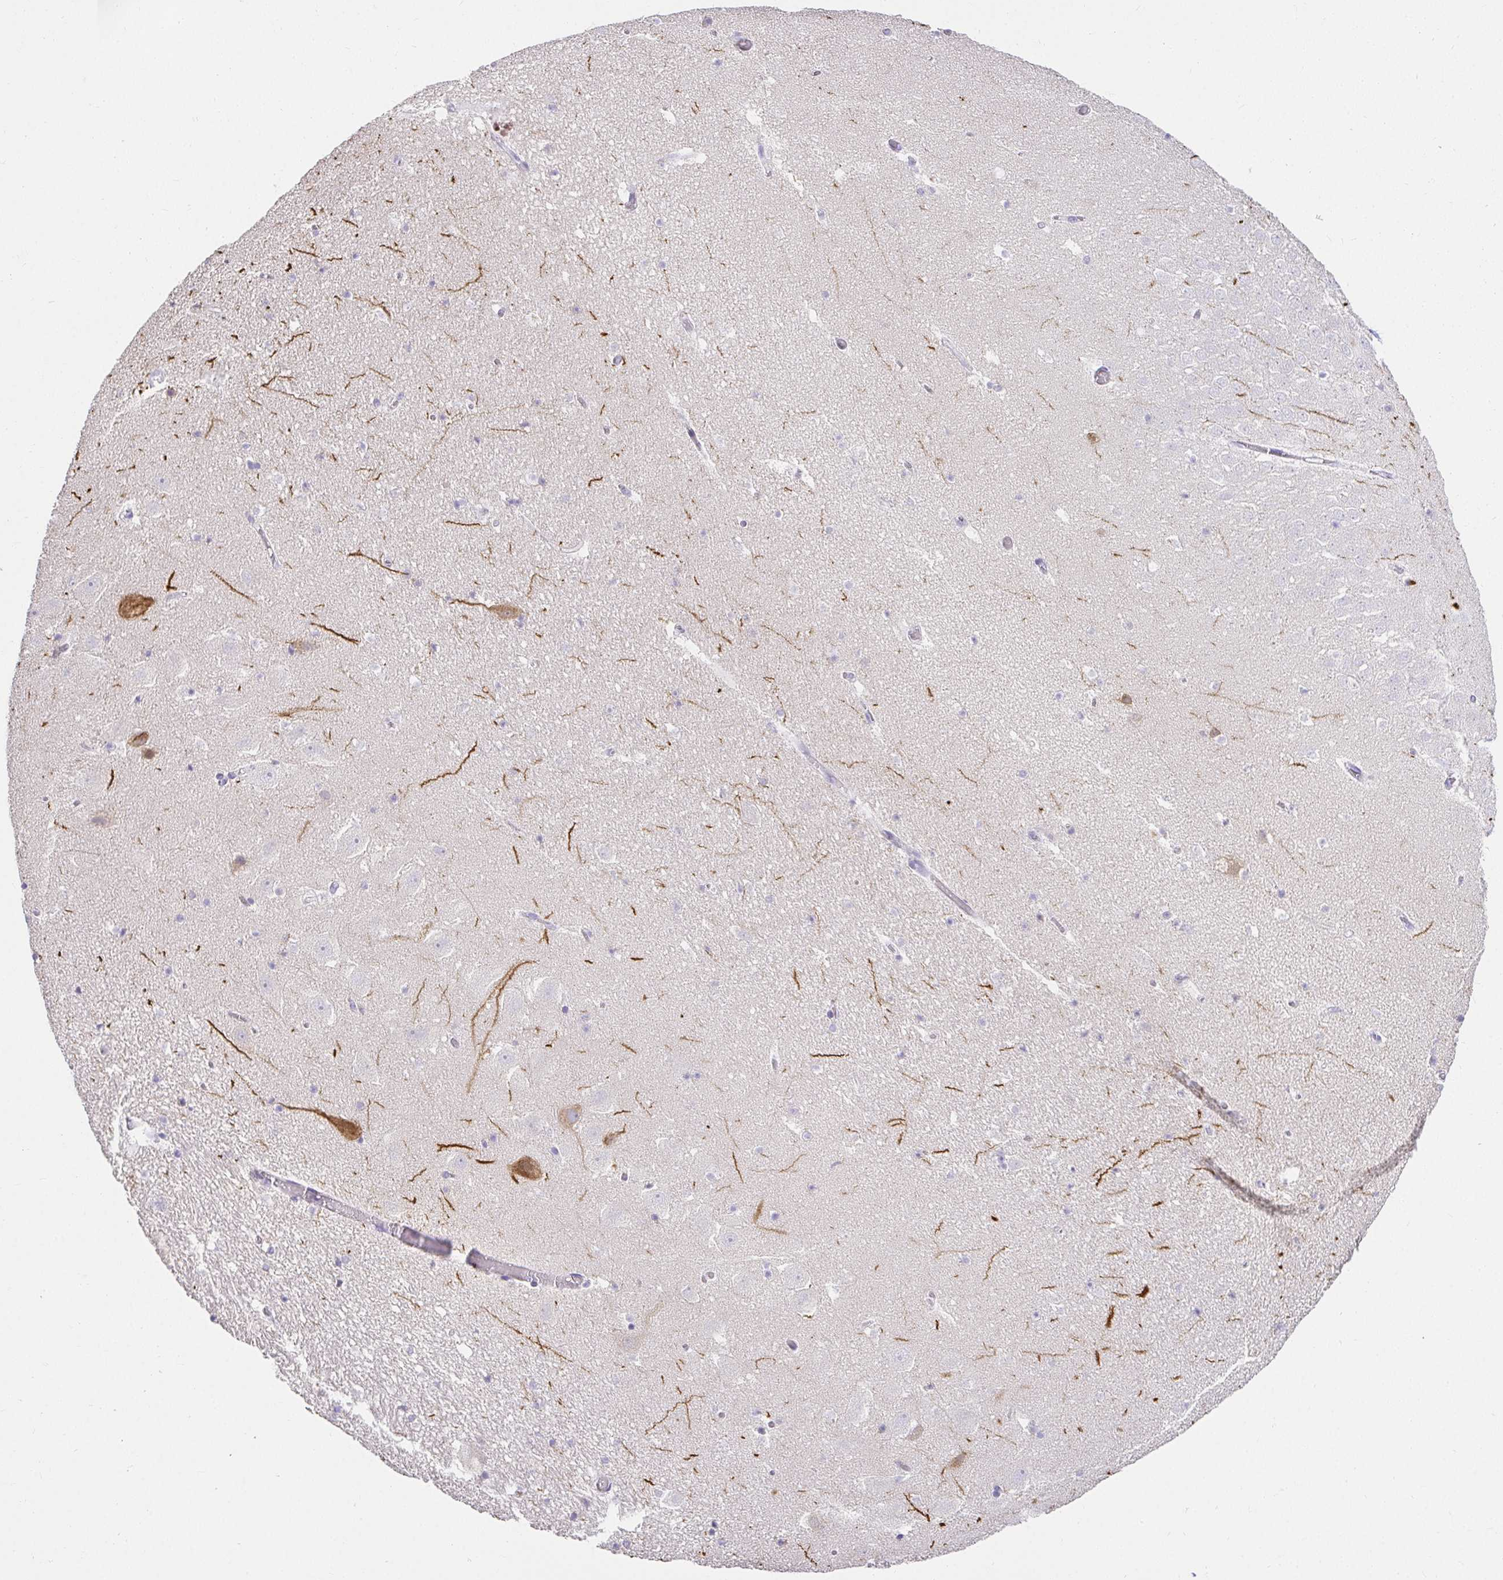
{"staining": {"intensity": "negative", "quantity": "none", "location": "none"}, "tissue": "hippocampus", "cell_type": "Glial cells", "image_type": "normal", "snomed": [{"axis": "morphology", "description": "Normal tissue, NOS"}, {"axis": "topography", "description": "Hippocampus"}], "caption": "This micrograph is of normal hippocampus stained with immunohistochemistry to label a protein in brown with the nuclei are counter-stained blue. There is no positivity in glial cells. Nuclei are stained in blue.", "gene": "VGLL1", "patient": {"sex": "female", "age": 42}}